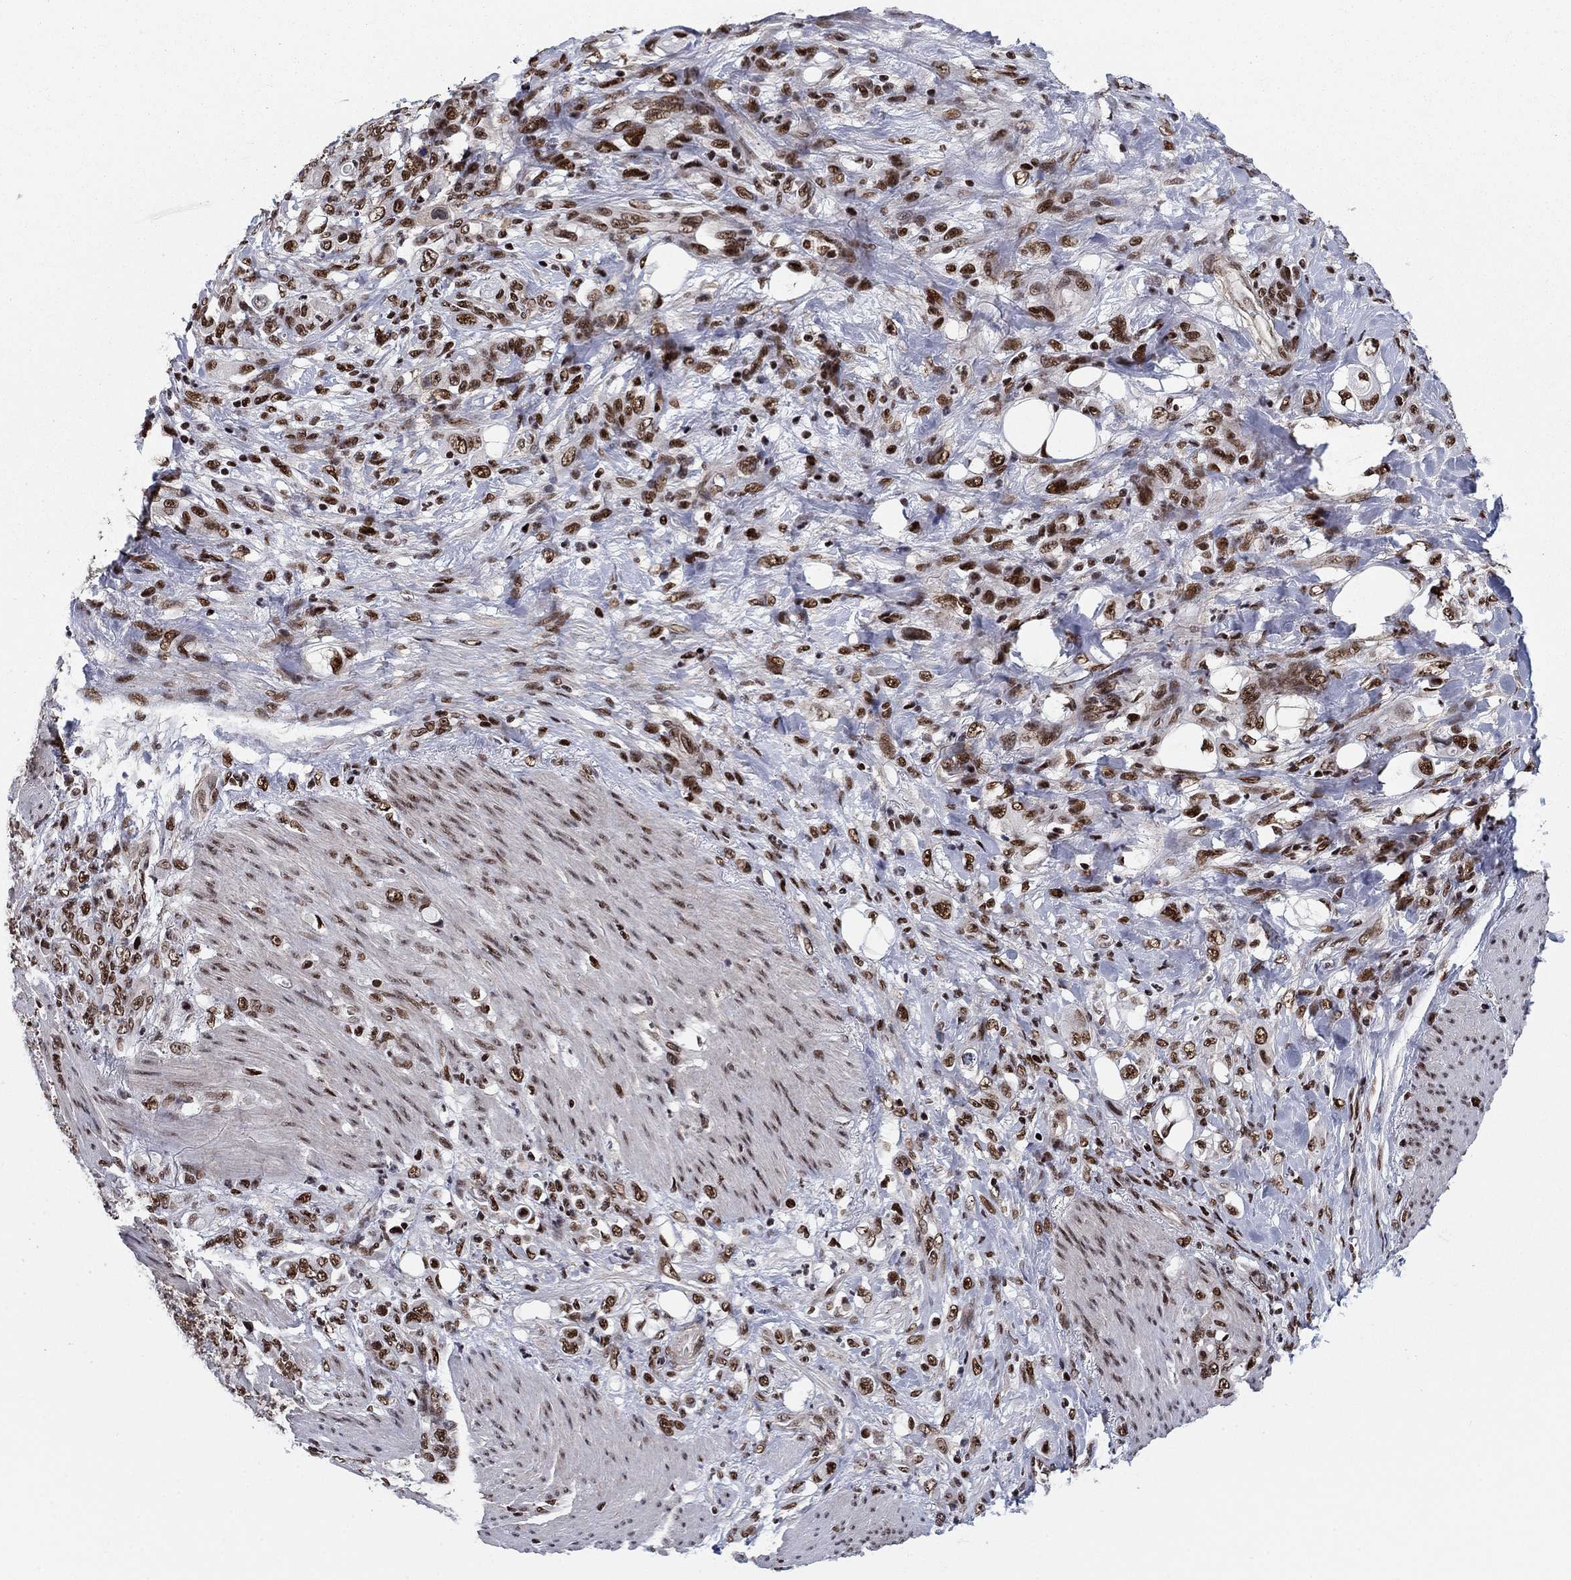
{"staining": {"intensity": "strong", "quantity": ">75%", "location": "nuclear"}, "tissue": "stomach cancer", "cell_type": "Tumor cells", "image_type": "cancer", "snomed": [{"axis": "morphology", "description": "Adenocarcinoma, NOS"}, {"axis": "topography", "description": "Stomach"}], "caption": "Stomach cancer tissue demonstrates strong nuclear expression in approximately >75% of tumor cells, visualized by immunohistochemistry.", "gene": "RPRD1B", "patient": {"sex": "female", "age": 79}}